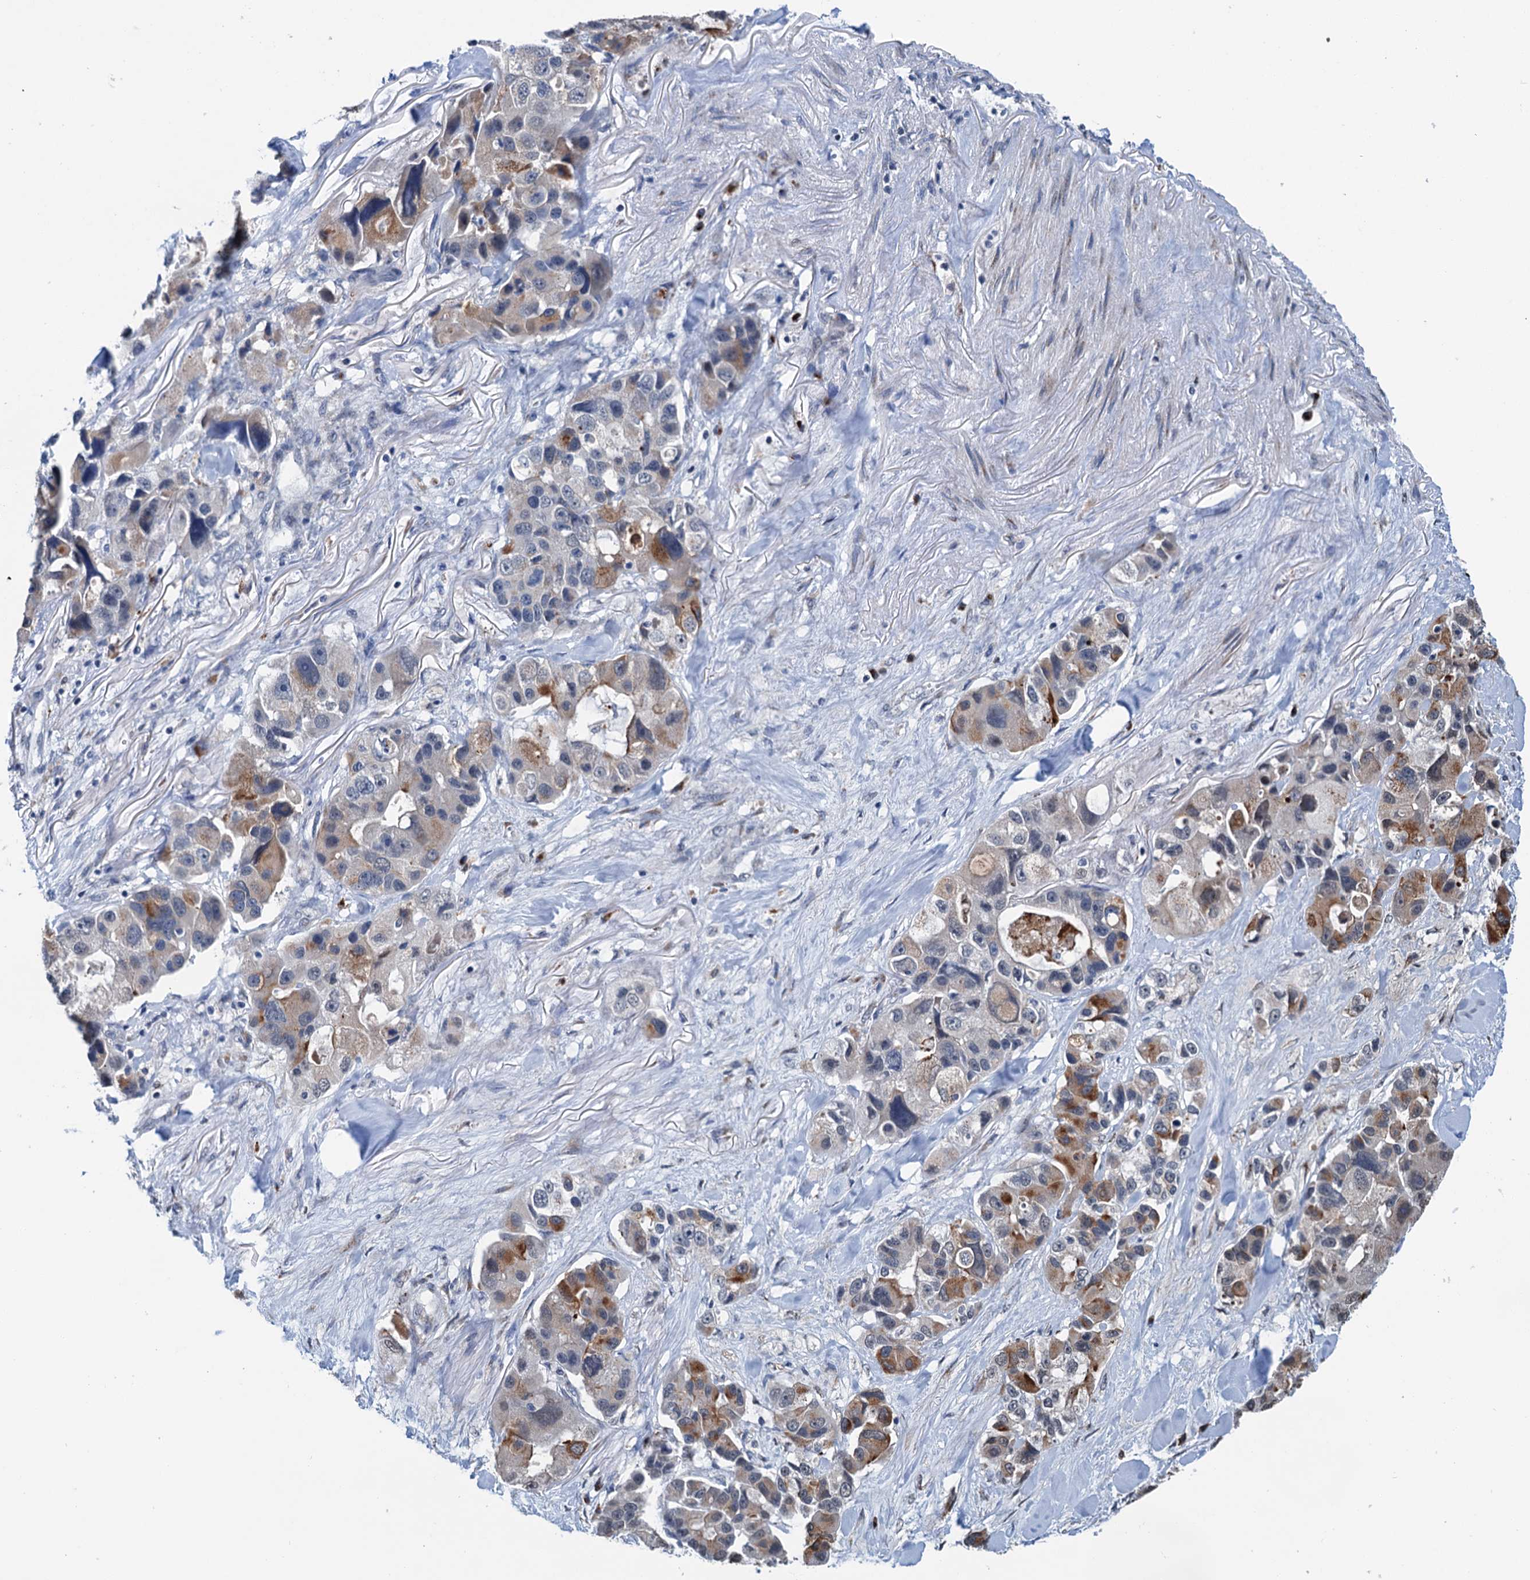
{"staining": {"intensity": "moderate", "quantity": "<25%", "location": "cytoplasmic/membranous"}, "tissue": "lung cancer", "cell_type": "Tumor cells", "image_type": "cancer", "snomed": [{"axis": "morphology", "description": "Adenocarcinoma, NOS"}, {"axis": "topography", "description": "Lung"}], "caption": "Lung cancer stained for a protein exhibits moderate cytoplasmic/membranous positivity in tumor cells. (brown staining indicates protein expression, while blue staining denotes nuclei).", "gene": "SHLD1", "patient": {"sex": "female", "age": 54}}